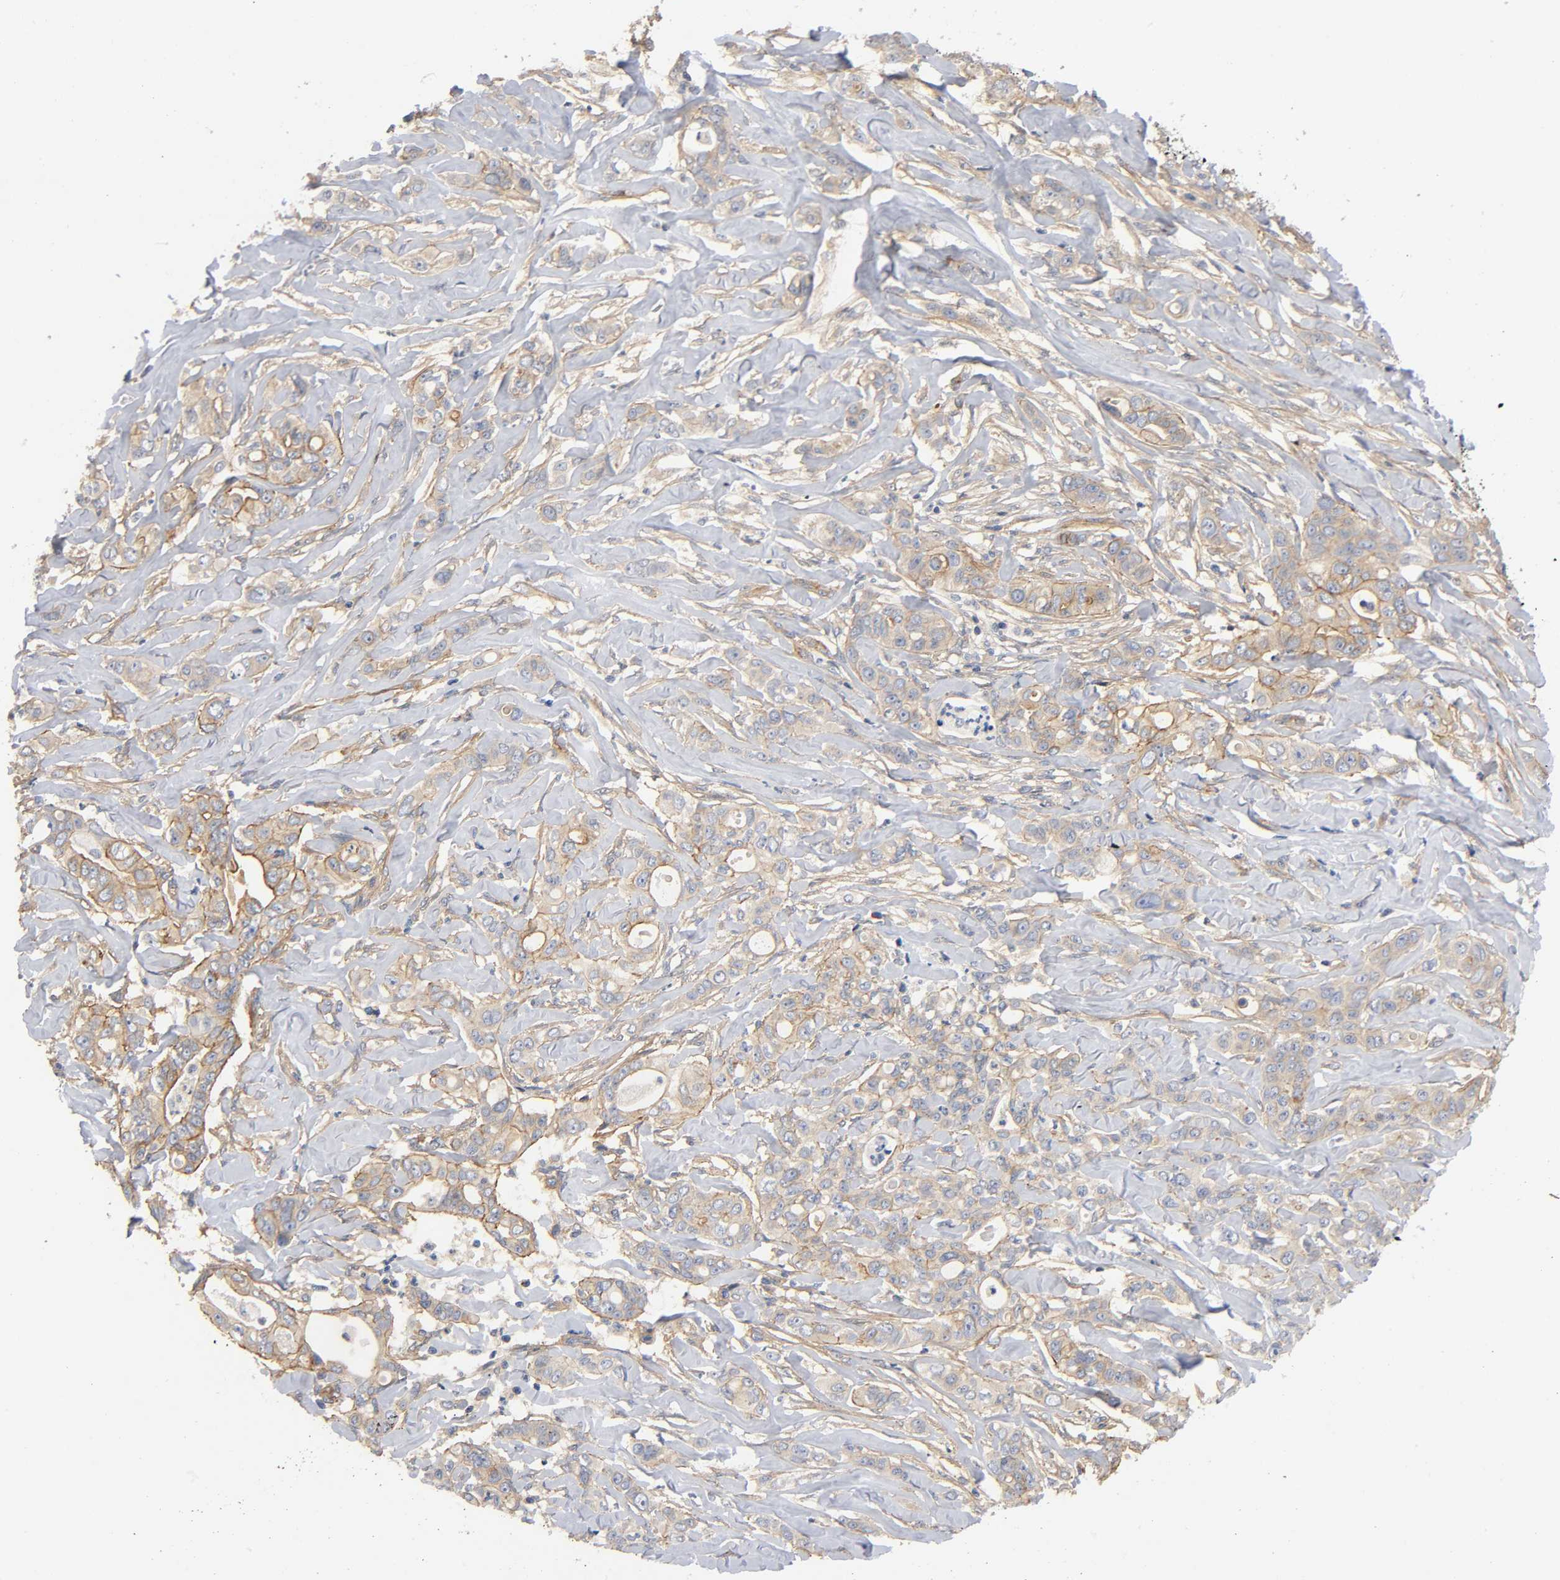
{"staining": {"intensity": "moderate", "quantity": ">75%", "location": "cytoplasmic/membranous"}, "tissue": "liver cancer", "cell_type": "Tumor cells", "image_type": "cancer", "snomed": [{"axis": "morphology", "description": "Cholangiocarcinoma"}, {"axis": "topography", "description": "Liver"}], "caption": "Immunohistochemistry image of liver cancer (cholangiocarcinoma) stained for a protein (brown), which shows medium levels of moderate cytoplasmic/membranous staining in about >75% of tumor cells.", "gene": "MARS1", "patient": {"sex": "female", "age": 67}}